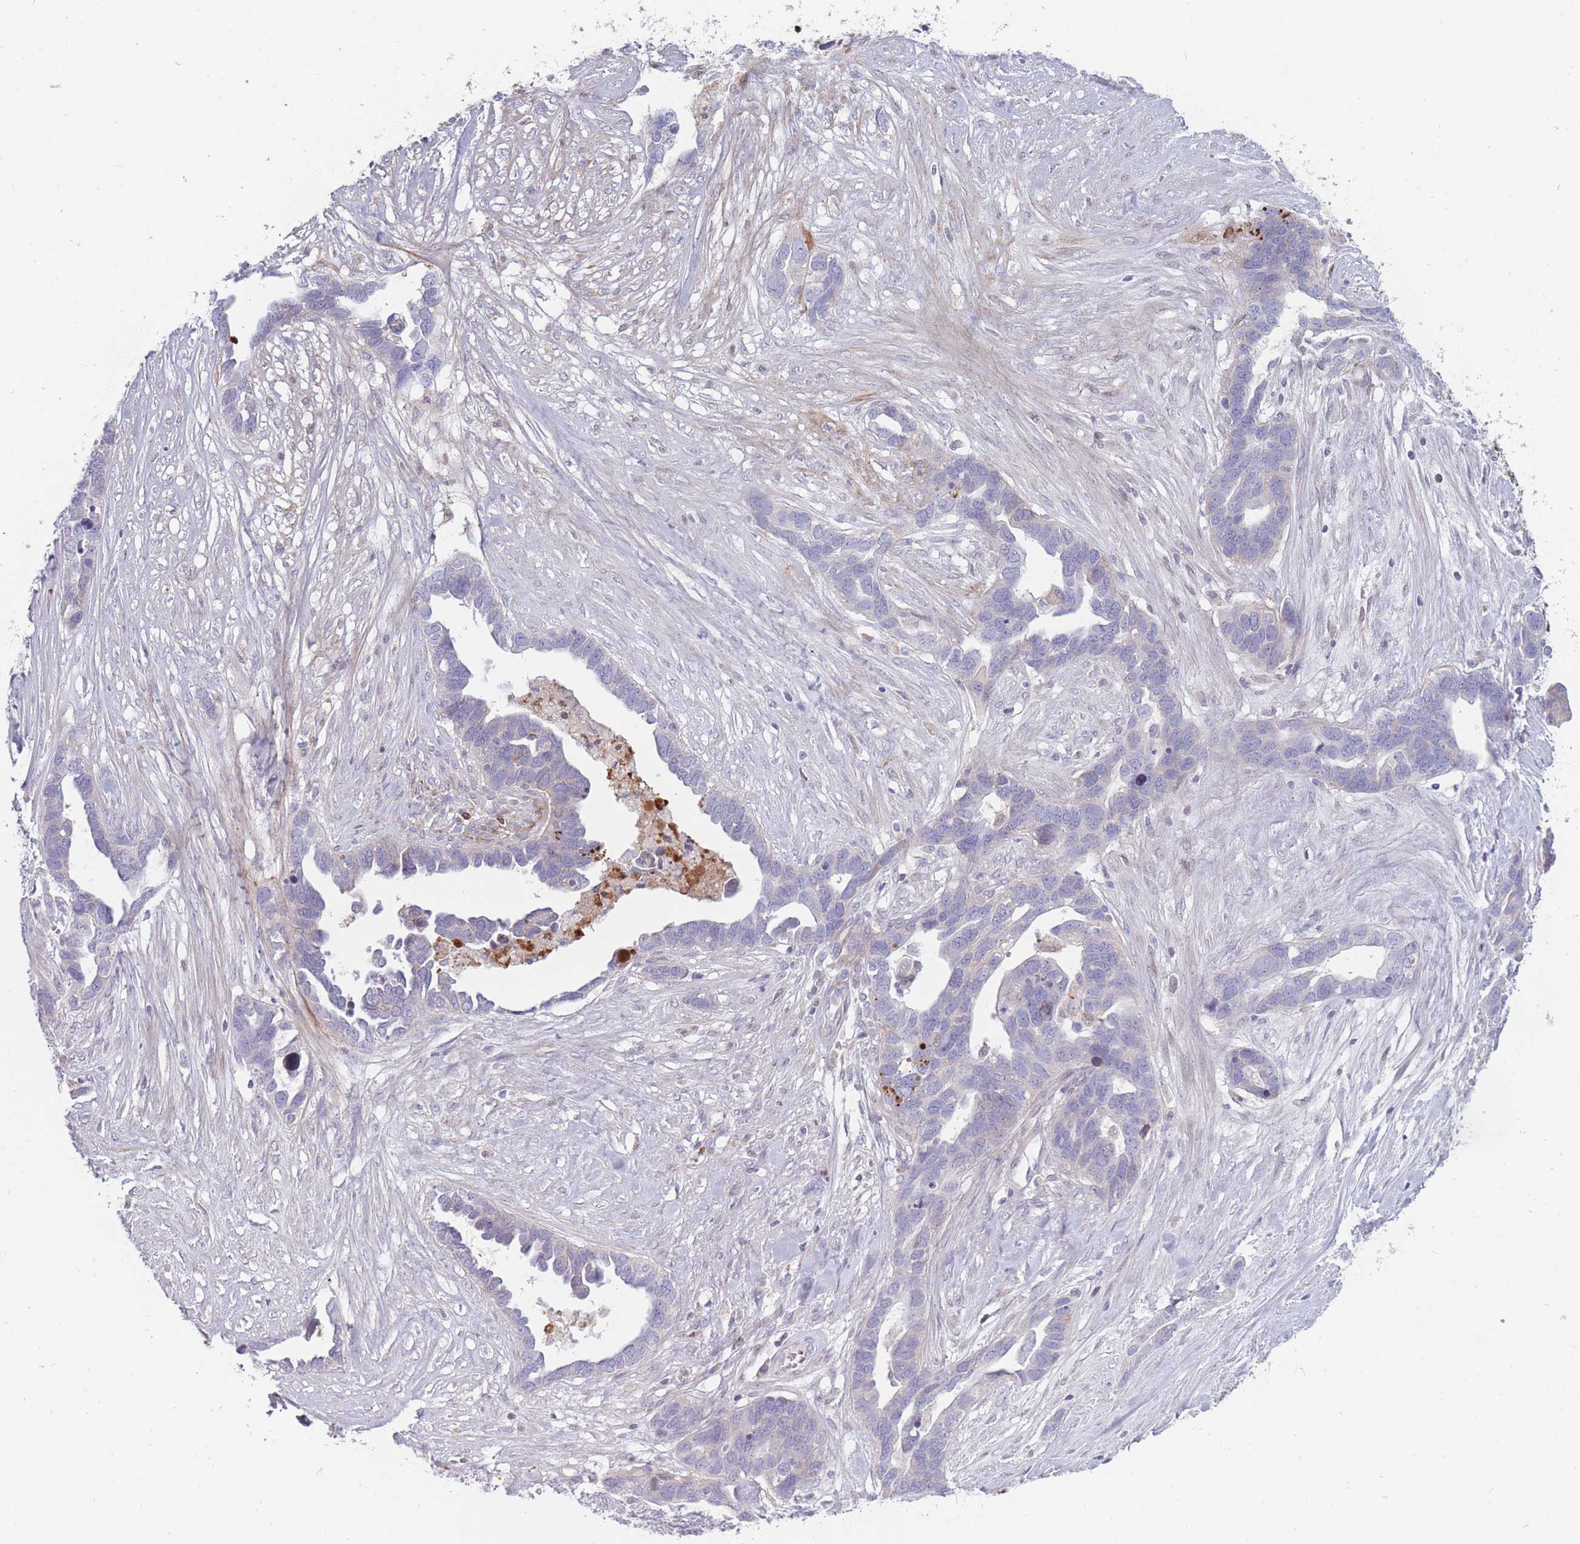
{"staining": {"intensity": "negative", "quantity": "none", "location": "none"}, "tissue": "ovarian cancer", "cell_type": "Tumor cells", "image_type": "cancer", "snomed": [{"axis": "morphology", "description": "Cystadenocarcinoma, serous, NOS"}, {"axis": "topography", "description": "Ovary"}], "caption": "Immunohistochemistry histopathology image of human ovarian serous cystadenocarcinoma stained for a protein (brown), which exhibits no expression in tumor cells. Nuclei are stained in blue.", "gene": "PTGDR", "patient": {"sex": "female", "age": 54}}